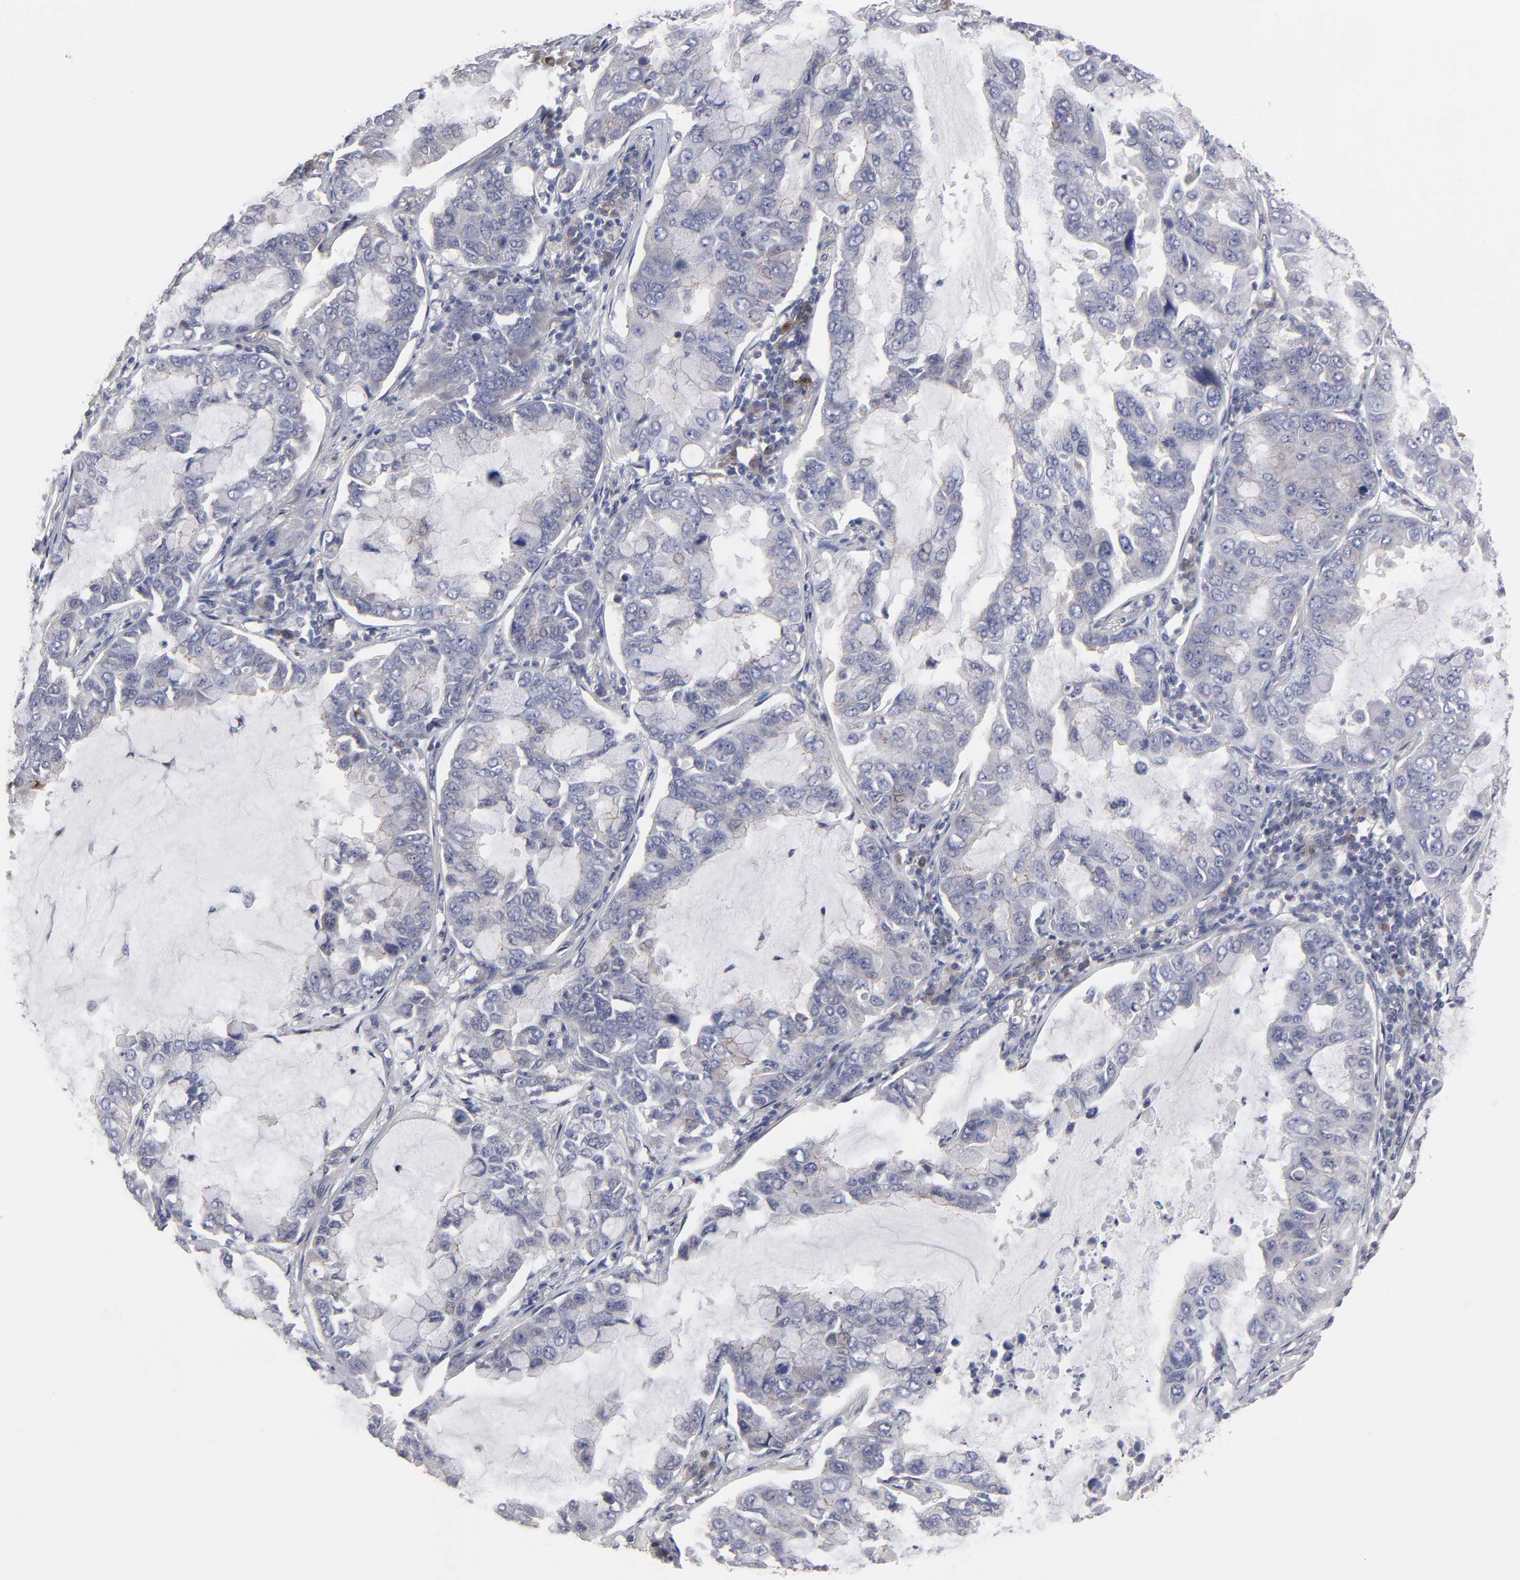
{"staining": {"intensity": "weak", "quantity": "<25%", "location": "nuclear"}, "tissue": "lung cancer", "cell_type": "Tumor cells", "image_type": "cancer", "snomed": [{"axis": "morphology", "description": "Adenocarcinoma, NOS"}, {"axis": "topography", "description": "Lung"}], "caption": "Lung cancer was stained to show a protein in brown. There is no significant staining in tumor cells. (DAB (3,3'-diaminobenzidine) immunohistochemistry (IHC), high magnification).", "gene": "CEP97", "patient": {"sex": "male", "age": 64}}